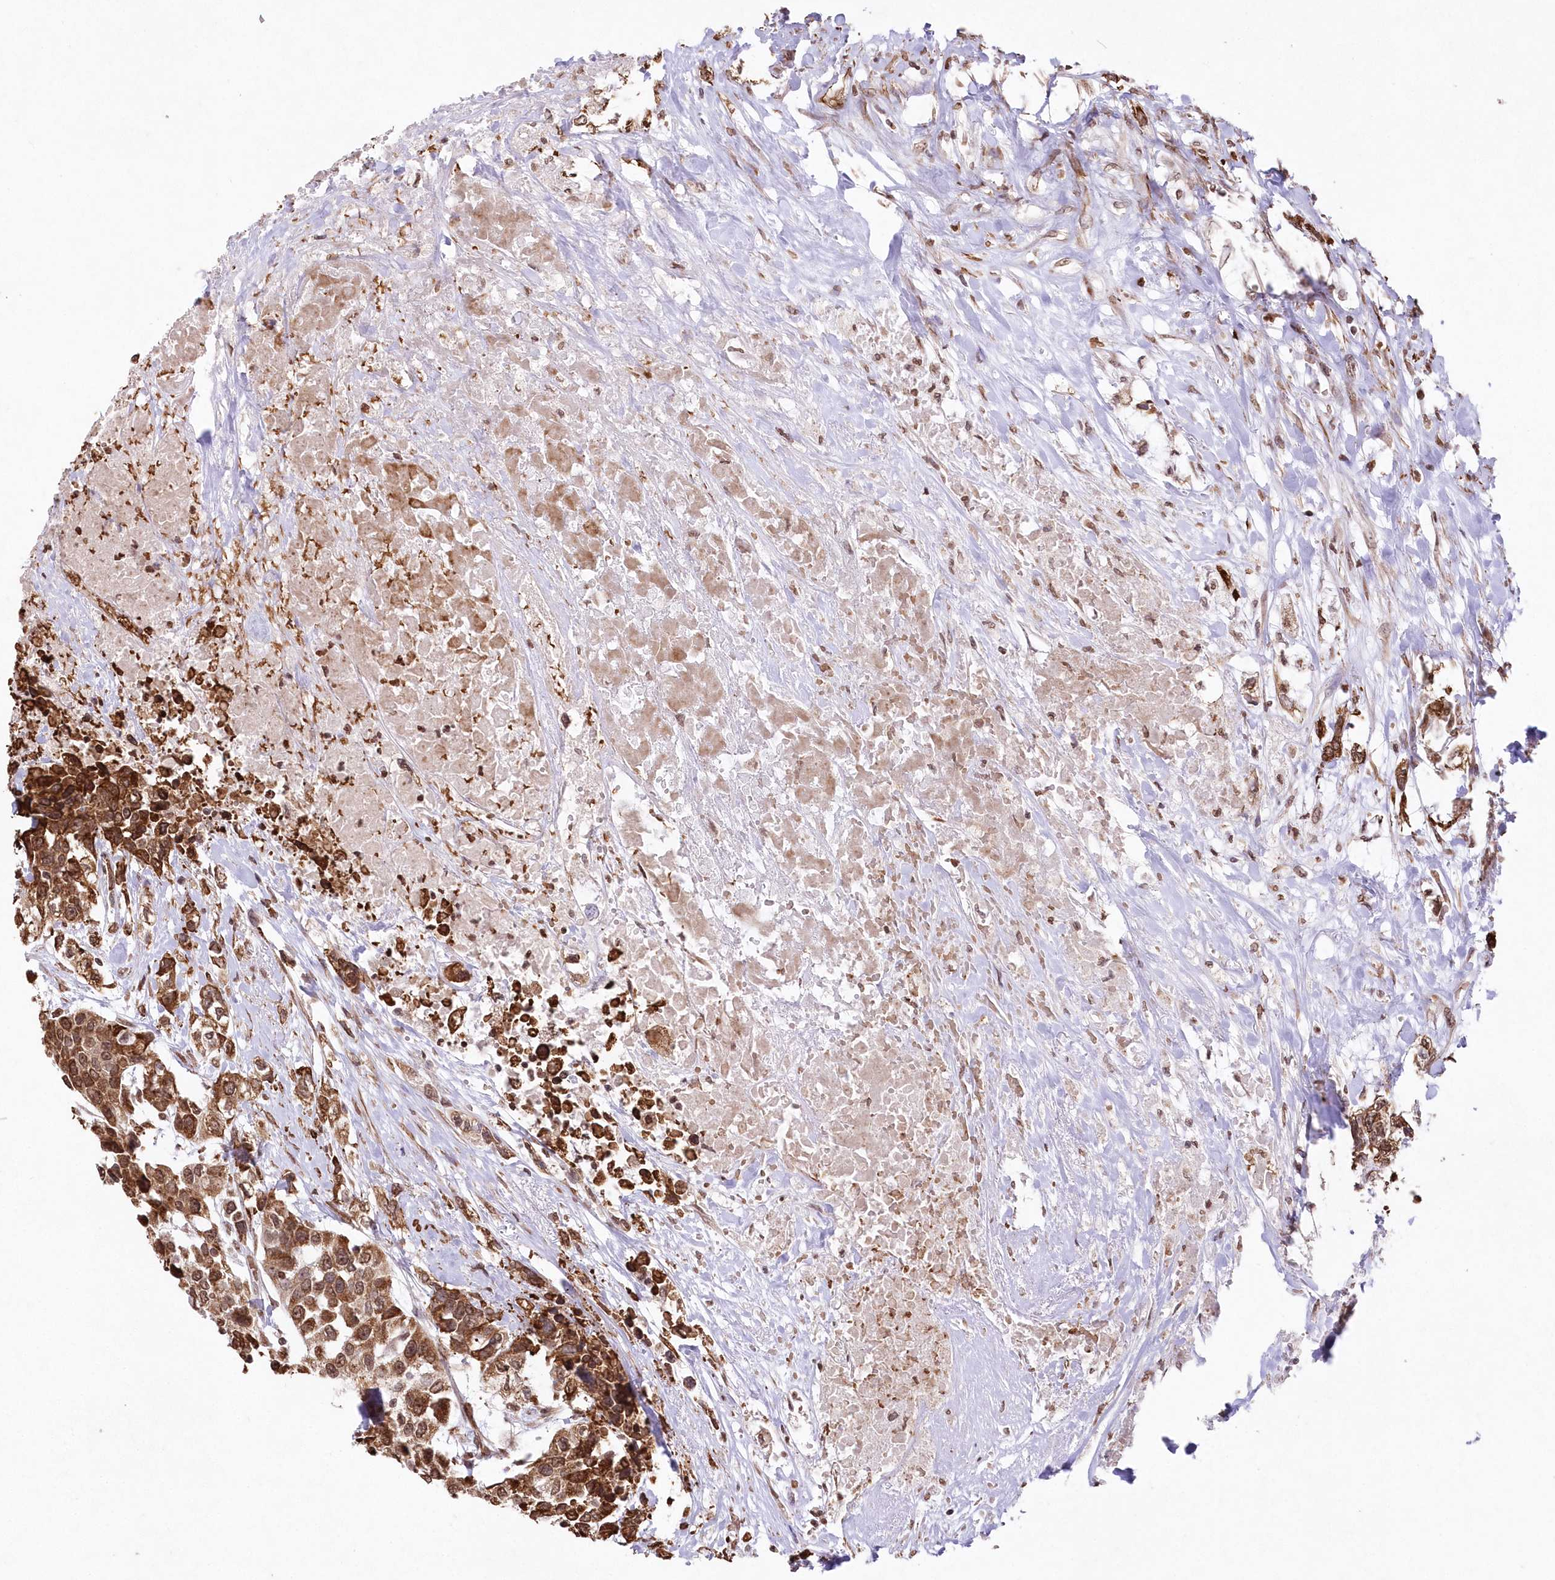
{"staining": {"intensity": "moderate", "quantity": ">75%", "location": "cytoplasmic/membranous,nuclear"}, "tissue": "urothelial cancer", "cell_type": "Tumor cells", "image_type": "cancer", "snomed": [{"axis": "morphology", "description": "Urothelial carcinoma, High grade"}, {"axis": "topography", "description": "Urinary bladder"}], "caption": "Protein expression analysis of urothelial carcinoma (high-grade) reveals moderate cytoplasmic/membranous and nuclear staining in about >75% of tumor cells. (DAB = brown stain, brightfield microscopy at high magnification).", "gene": "RBM27", "patient": {"sex": "female", "age": 80}}